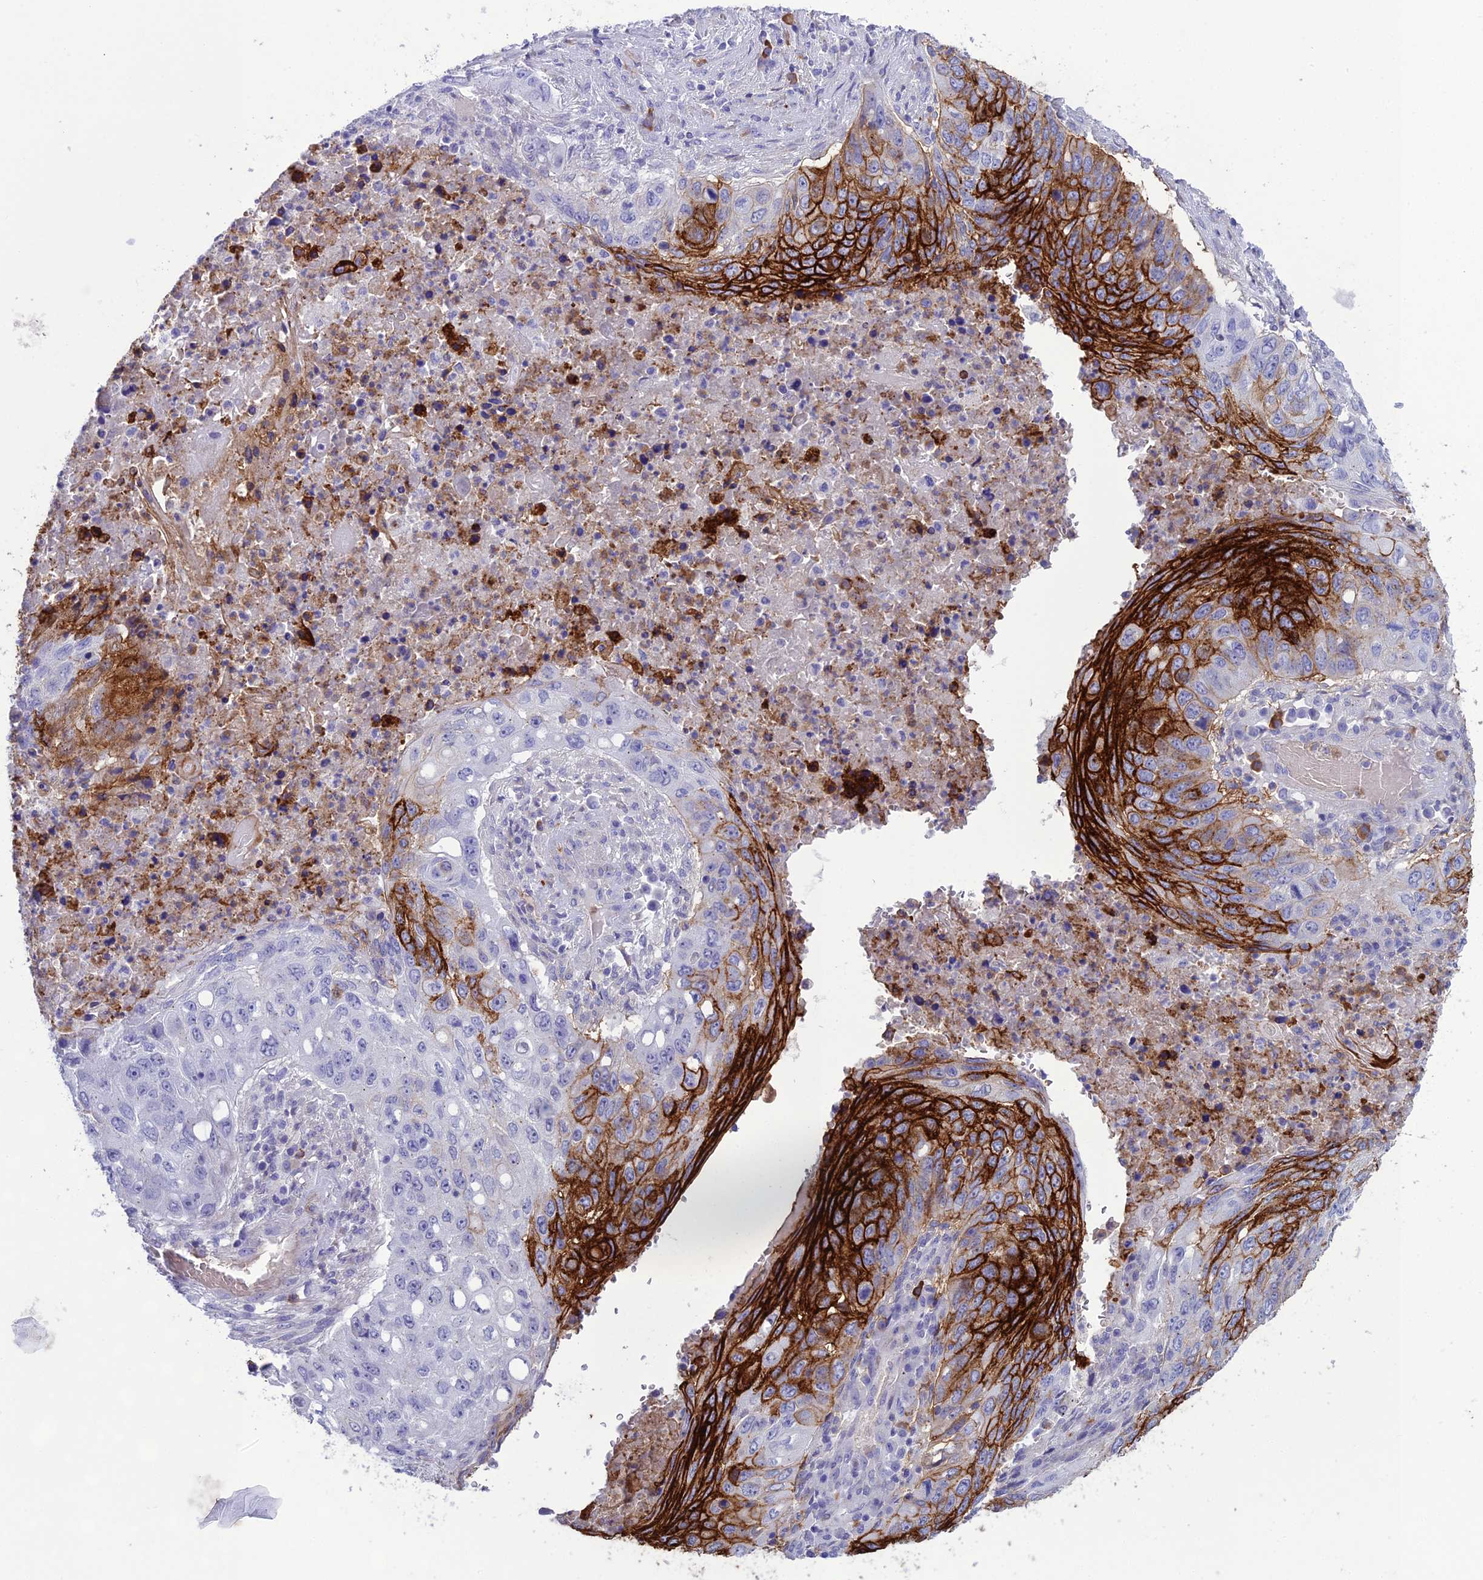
{"staining": {"intensity": "strong", "quantity": "<25%", "location": "cytoplasmic/membranous"}, "tissue": "lung cancer", "cell_type": "Tumor cells", "image_type": "cancer", "snomed": [{"axis": "morphology", "description": "Squamous cell carcinoma, NOS"}, {"axis": "topography", "description": "Lung"}], "caption": "A micrograph of human lung squamous cell carcinoma stained for a protein shows strong cytoplasmic/membranous brown staining in tumor cells. The protein is stained brown, and the nuclei are stained in blue (DAB IHC with brightfield microscopy, high magnification).", "gene": "OR1Q1", "patient": {"sex": "female", "age": 63}}